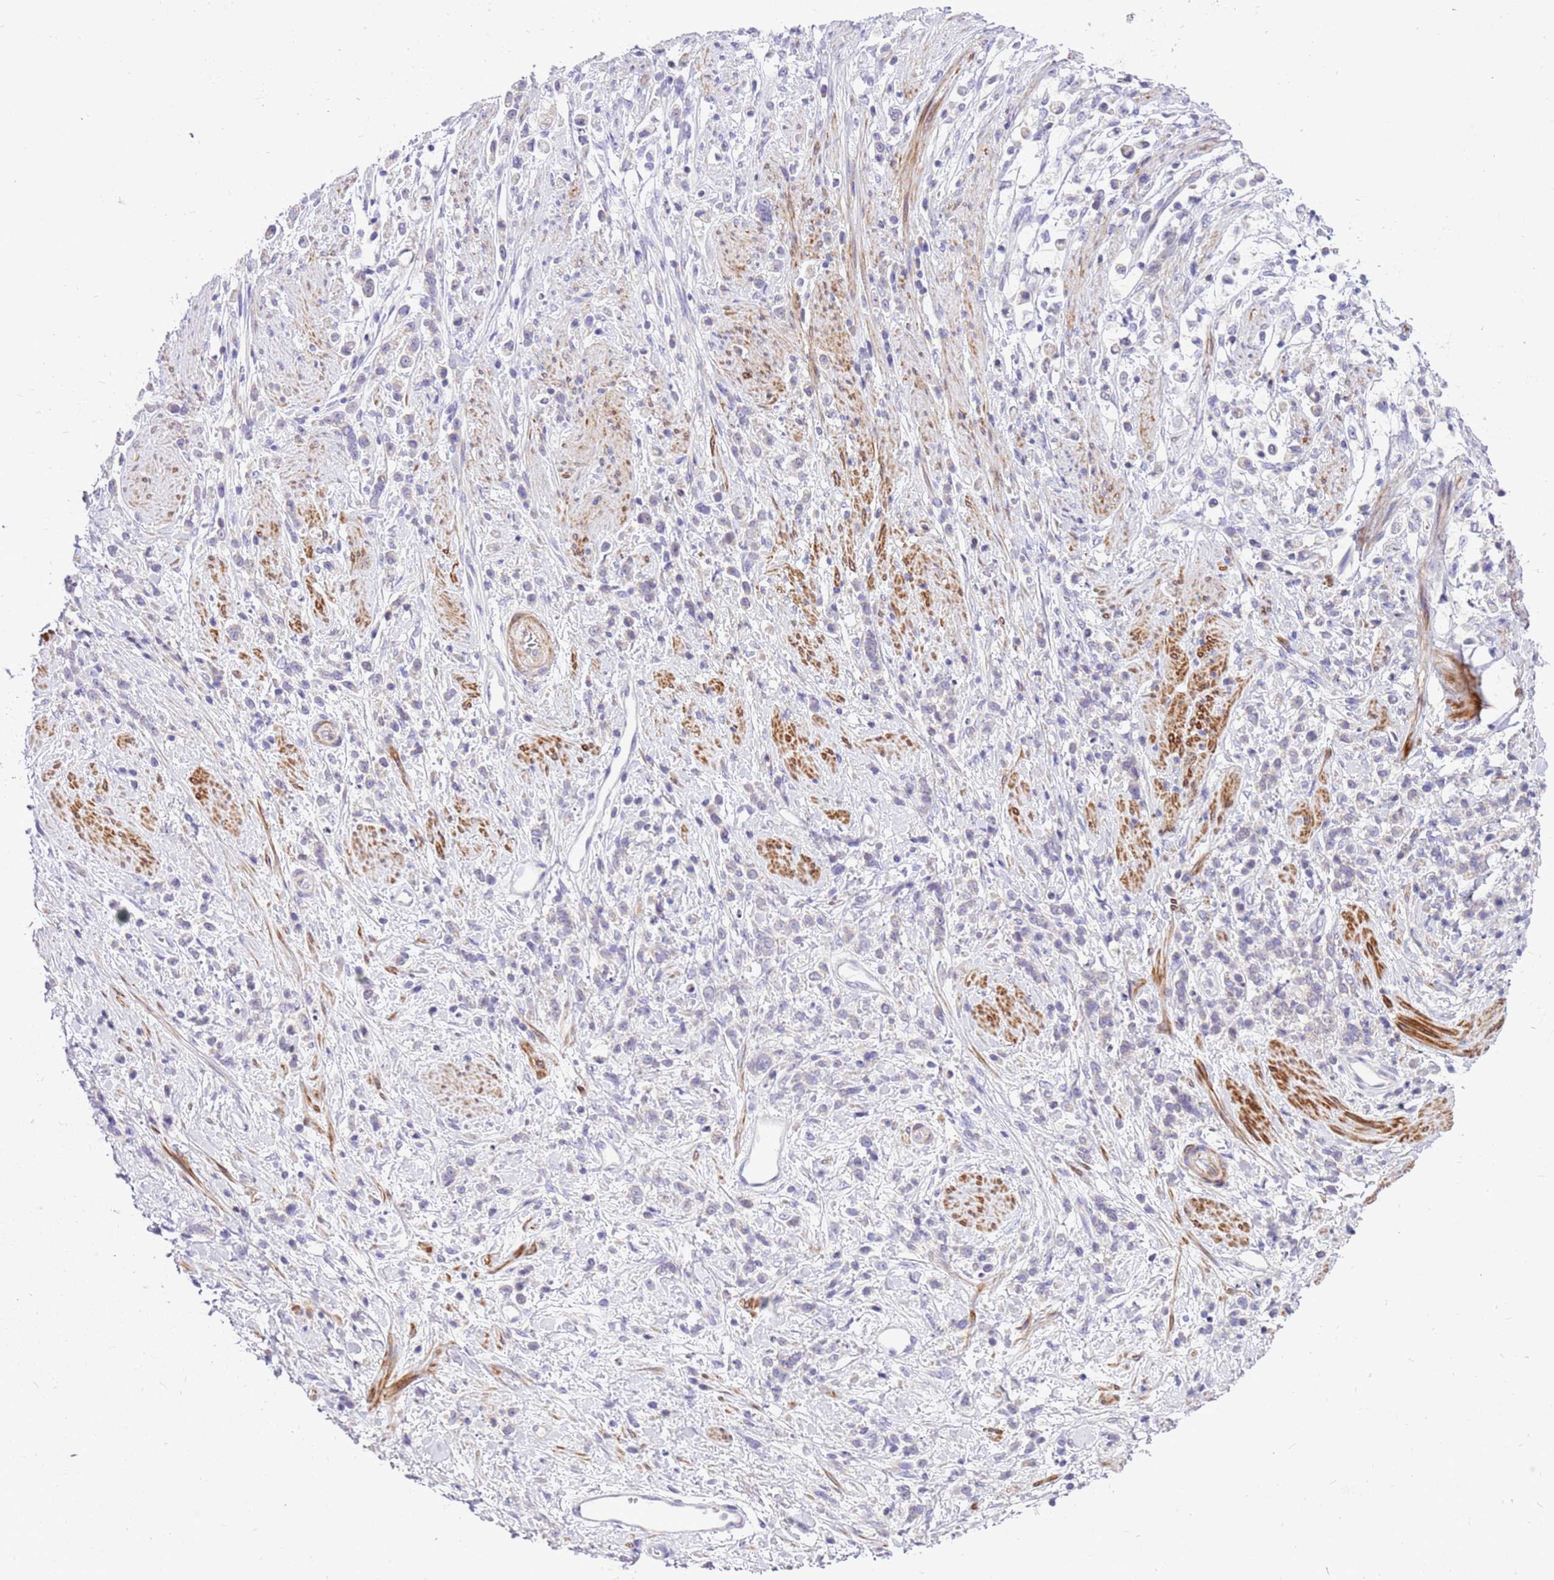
{"staining": {"intensity": "negative", "quantity": "none", "location": "none"}, "tissue": "stomach cancer", "cell_type": "Tumor cells", "image_type": "cancer", "snomed": [{"axis": "morphology", "description": "Adenocarcinoma, NOS"}, {"axis": "topography", "description": "Stomach"}], "caption": "The immunohistochemistry (IHC) image has no significant expression in tumor cells of adenocarcinoma (stomach) tissue.", "gene": "GLCE", "patient": {"sex": "female", "age": 60}}